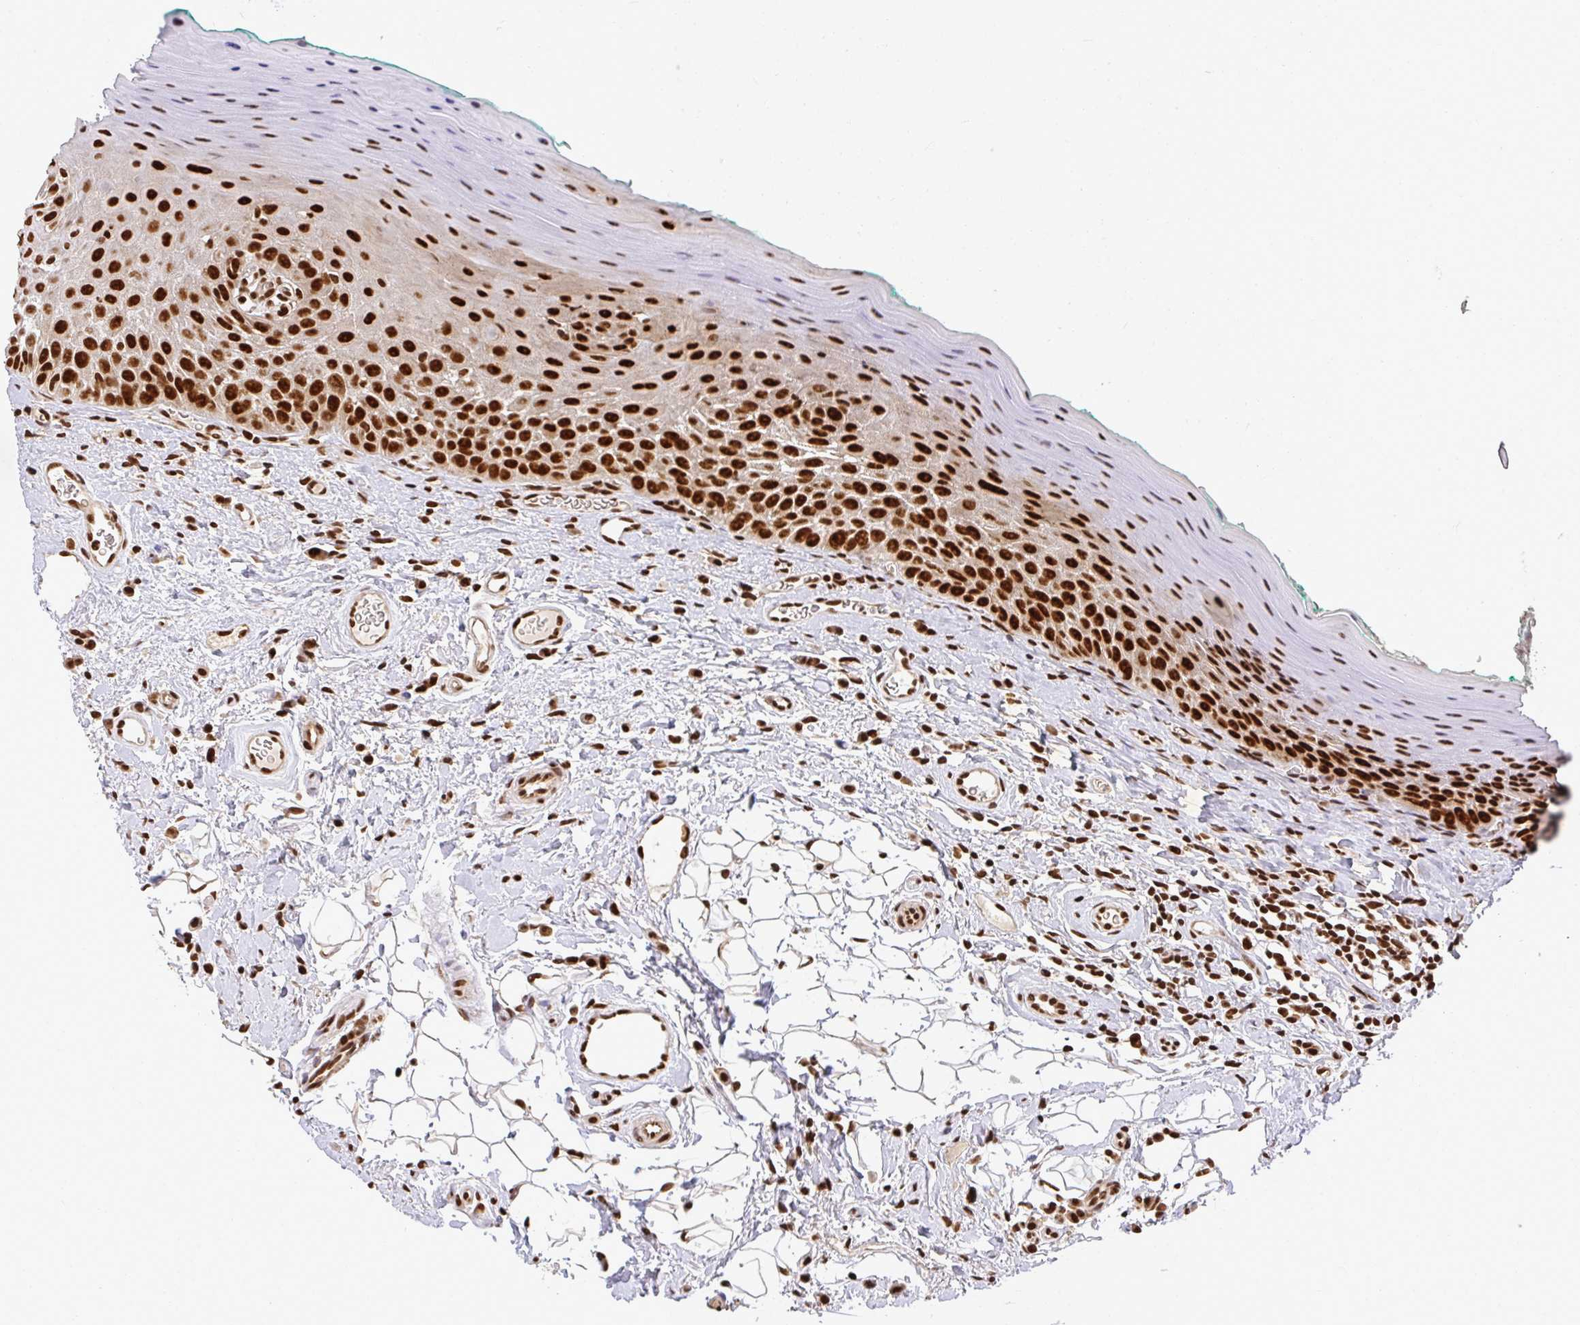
{"staining": {"intensity": "strong", "quantity": ">75%", "location": "nuclear"}, "tissue": "oral mucosa", "cell_type": "Squamous epithelial cells", "image_type": "normal", "snomed": [{"axis": "morphology", "description": "Normal tissue, NOS"}, {"axis": "topography", "description": "Oral tissue"}, {"axis": "topography", "description": "Tounge, NOS"}], "caption": "Human oral mucosa stained for a protein (brown) demonstrates strong nuclear positive expression in about >75% of squamous epithelial cells.", "gene": "U2AF1L4", "patient": {"sex": "male", "age": 83}}